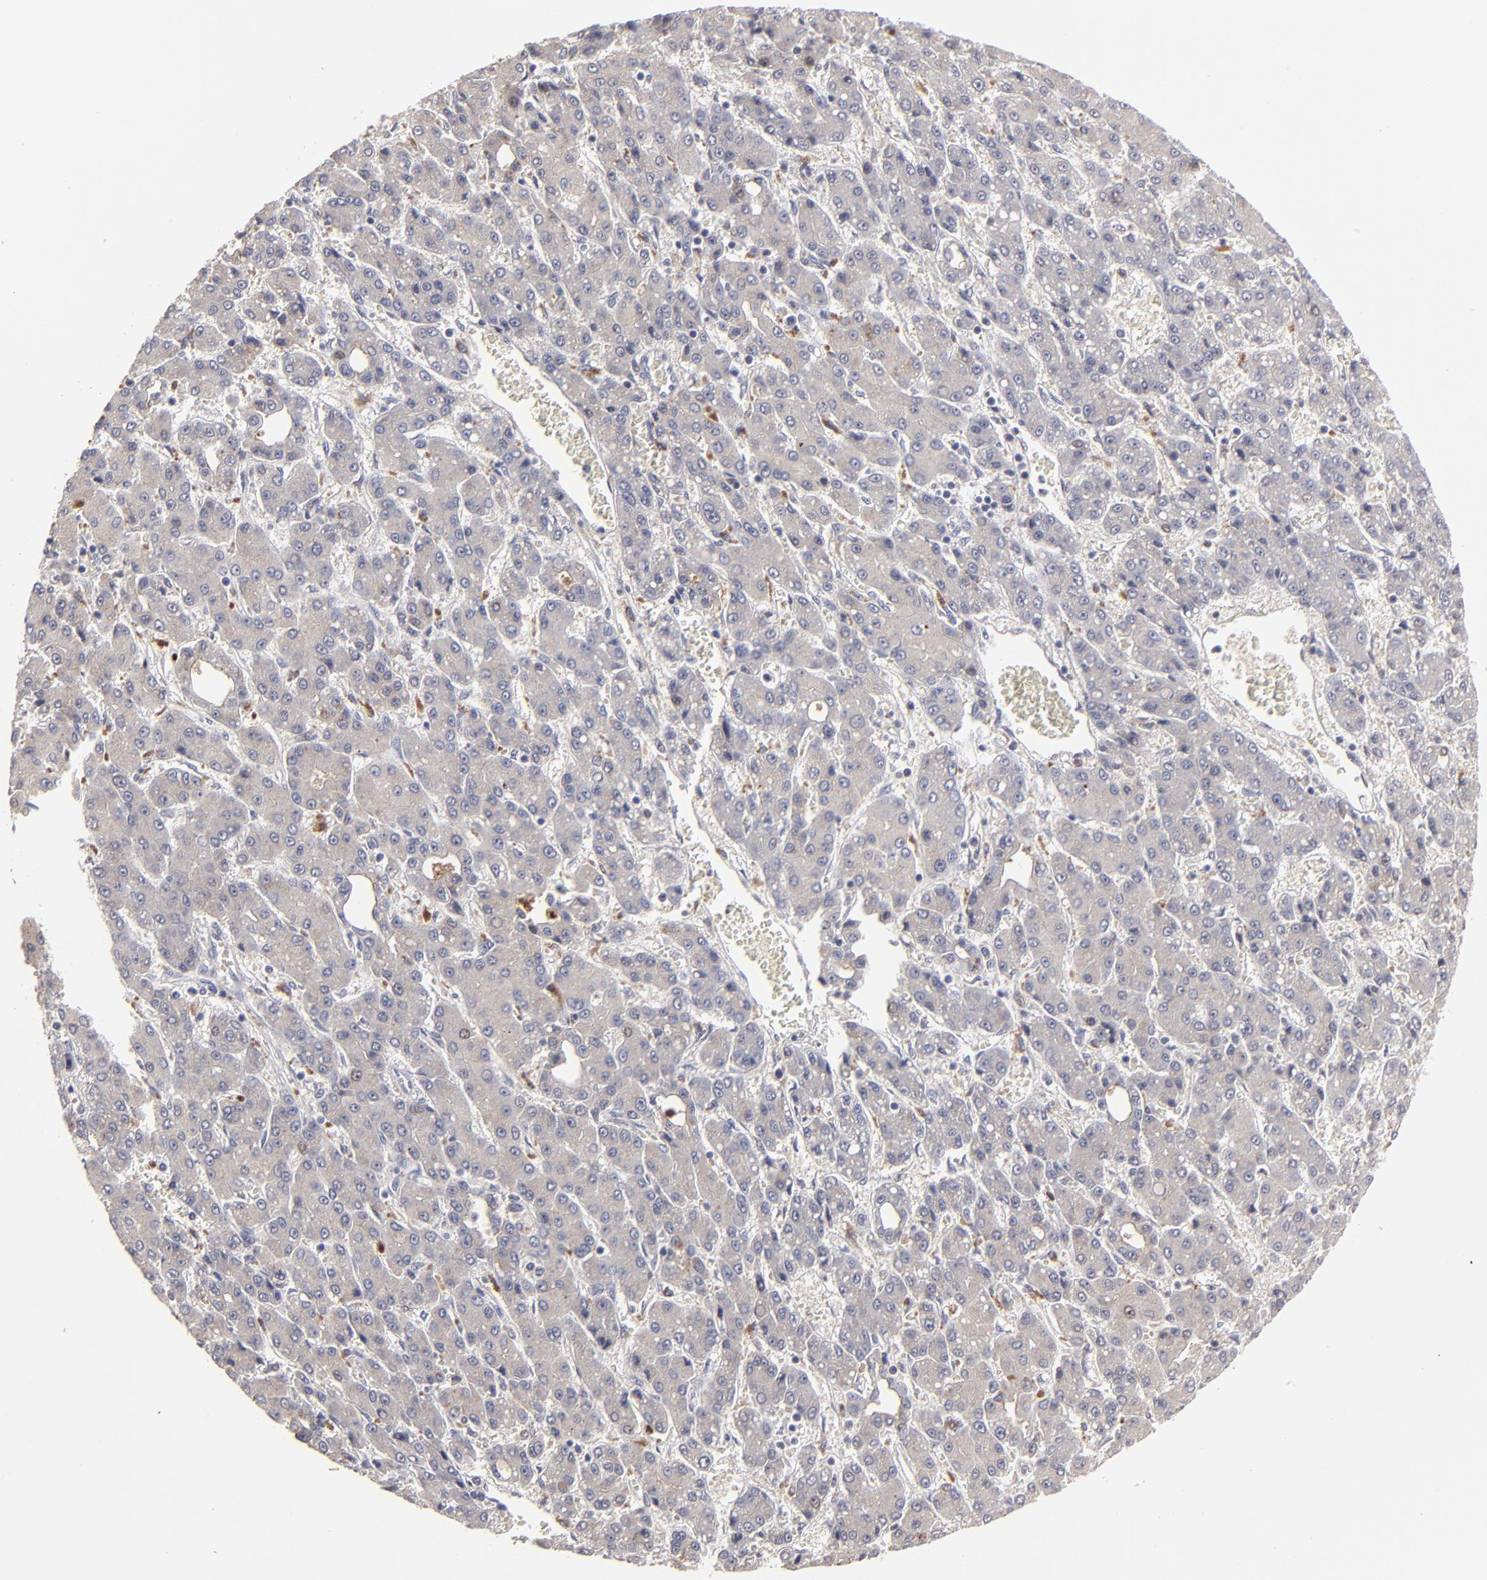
{"staining": {"intensity": "negative", "quantity": "none", "location": "none"}, "tissue": "liver cancer", "cell_type": "Tumor cells", "image_type": "cancer", "snomed": [{"axis": "morphology", "description": "Carcinoma, Hepatocellular, NOS"}, {"axis": "topography", "description": "Liver"}], "caption": "IHC image of neoplastic tissue: human liver cancer stained with DAB (3,3'-diaminobenzidine) exhibits no significant protein positivity in tumor cells.", "gene": "GPM6B", "patient": {"sex": "male", "age": 69}}